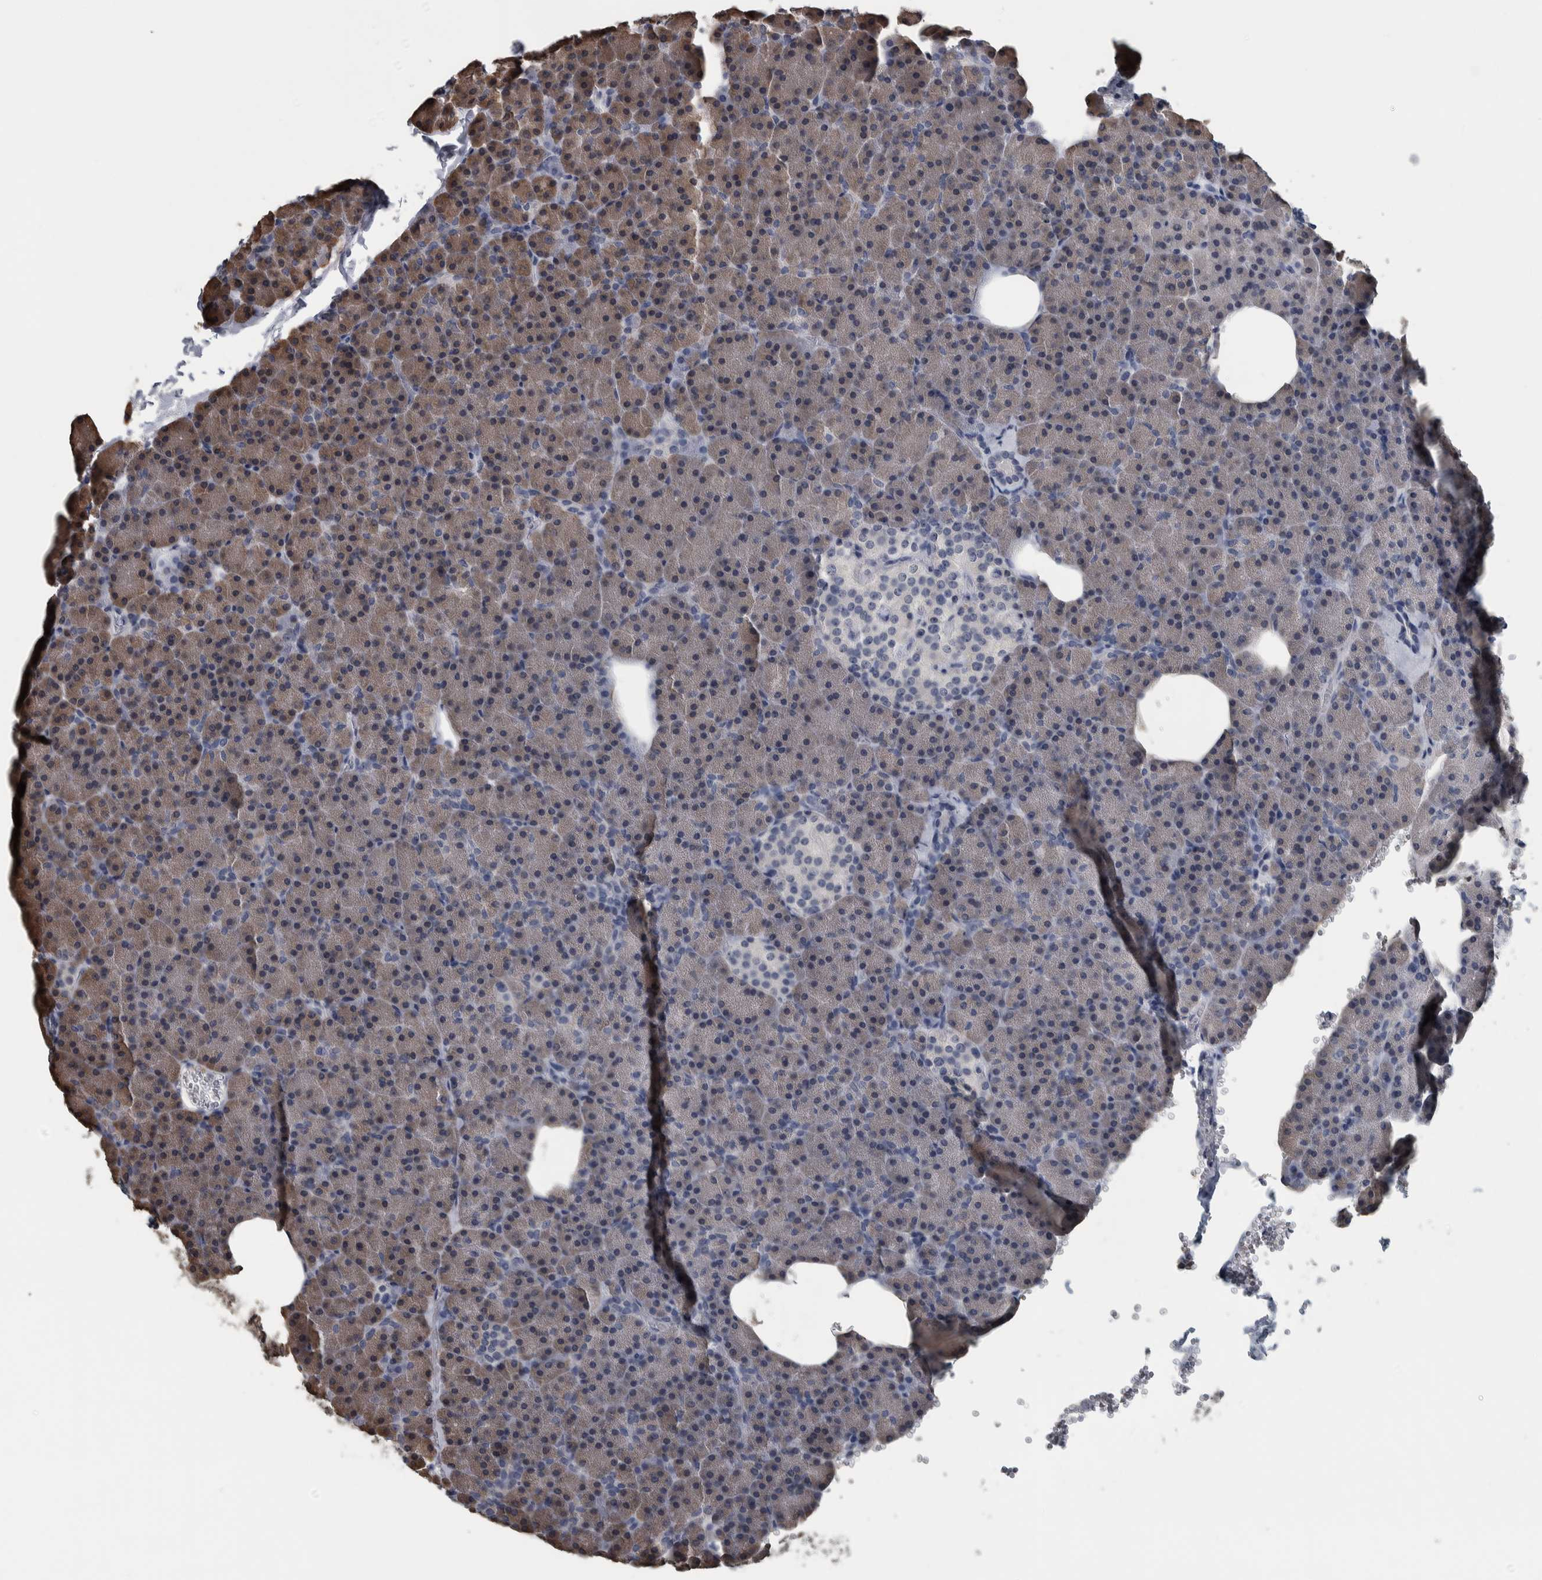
{"staining": {"intensity": "weak", "quantity": "<25%", "location": "cytoplasmic/membranous"}, "tissue": "pancreas", "cell_type": "Exocrine glandular cells", "image_type": "normal", "snomed": [{"axis": "morphology", "description": "Normal tissue, NOS"}, {"axis": "morphology", "description": "Carcinoid, malignant, NOS"}, {"axis": "topography", "description": "Pancreas"}], "caption": "Immunohistochemical staining of benign human pancreas displays no significant positivity in exocrine glandular cells.", "gene": "CAVIN4", "patient": {"sex": "female", "age": 35}}